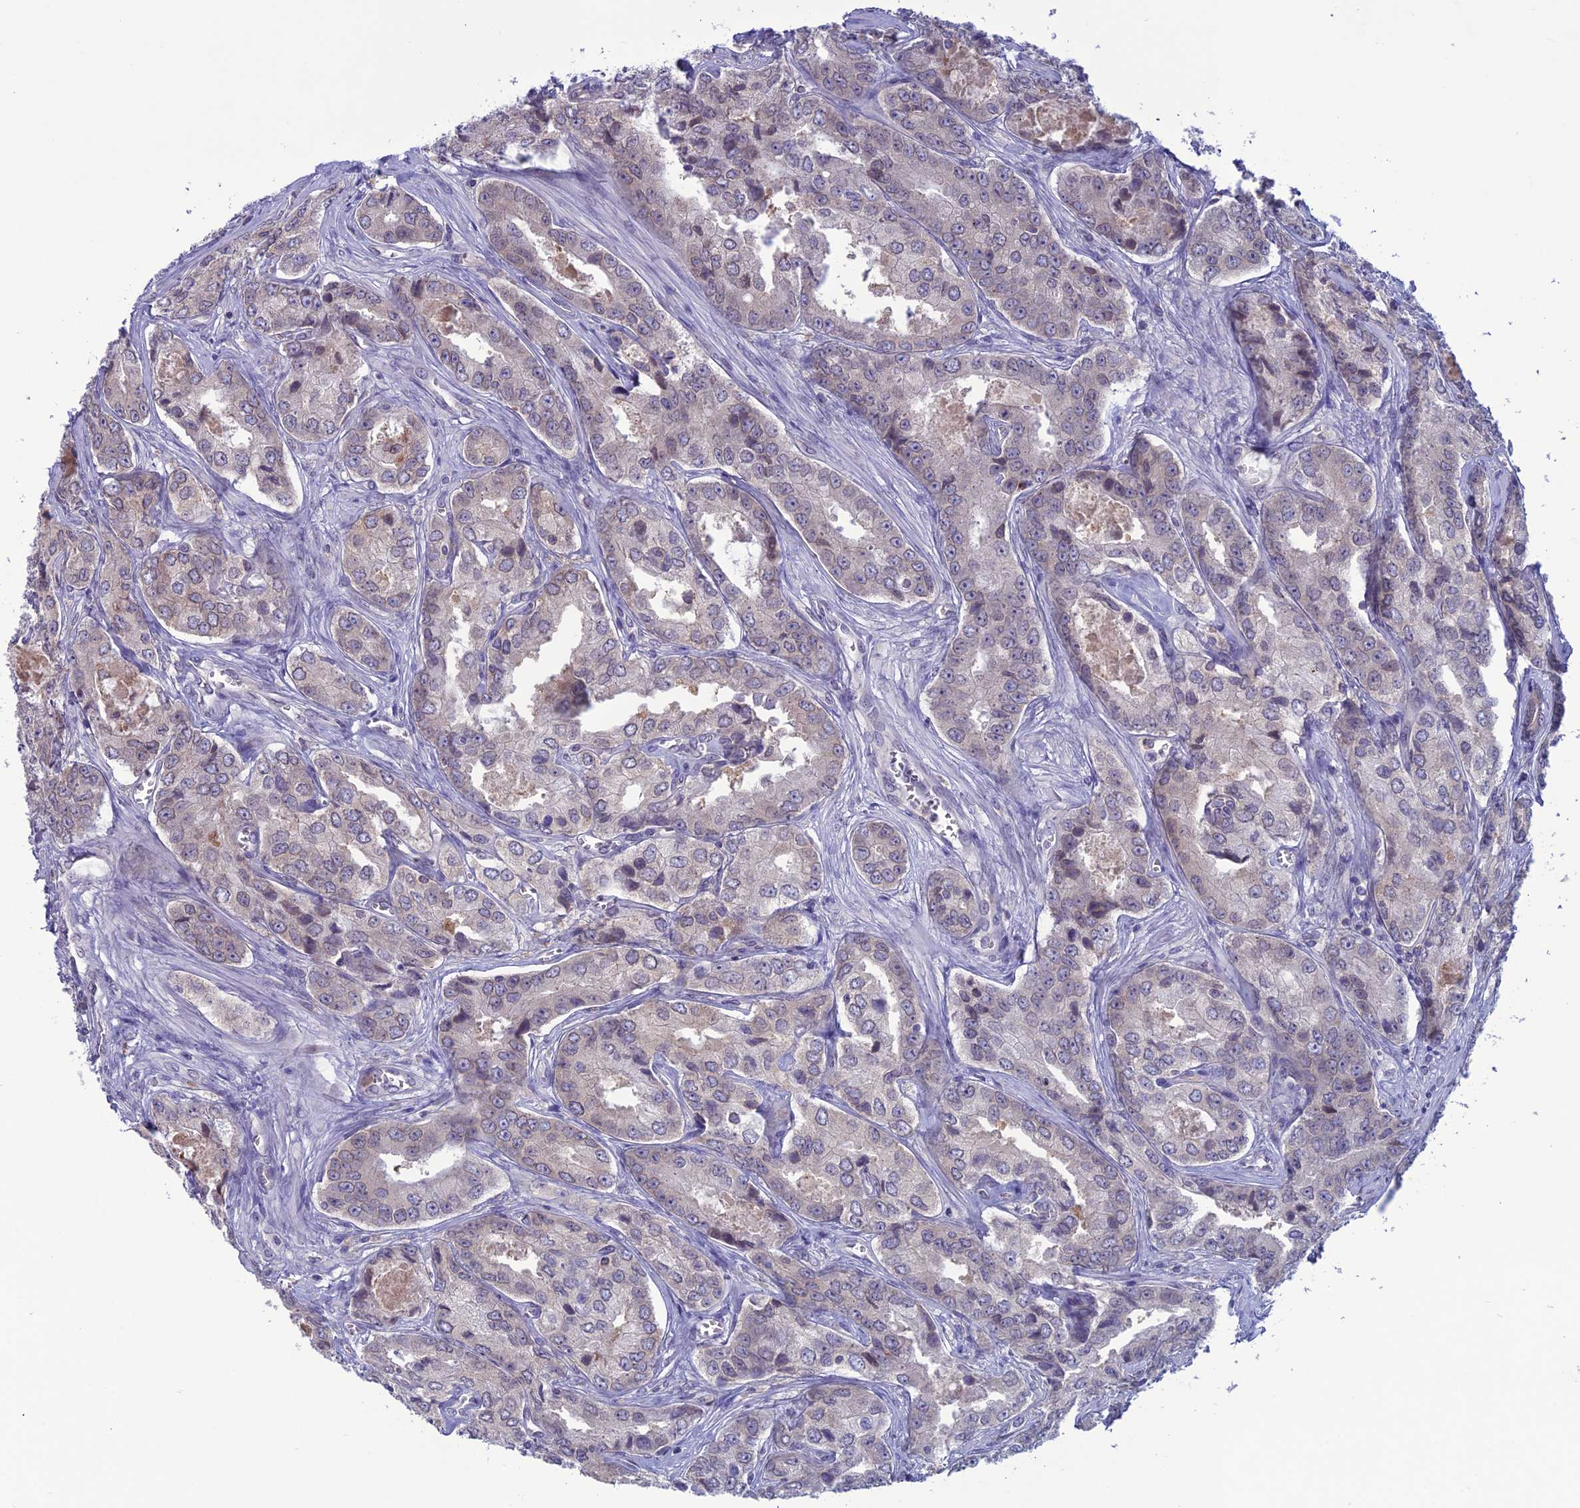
{"staining": {"intensity": "negative", "quantity": "none", "location": "none"}, "tissue": "prostate cancer", "cell_type": "Tumor cells", "image_type": "cancer", "snomed": [{"axis": "morphology", "description": "Adenocarcinoma, Low grade"}, {"axis": "topography", "description": "Prostate"}], "caption": "Immunohistochemistry micrograph of neoplastic tissue: prostate cancer stained with DAB reveals no significant protein staining in tumor cells.", "gene": "WDR46", "patient": {"sex": "male", "age": 68}}